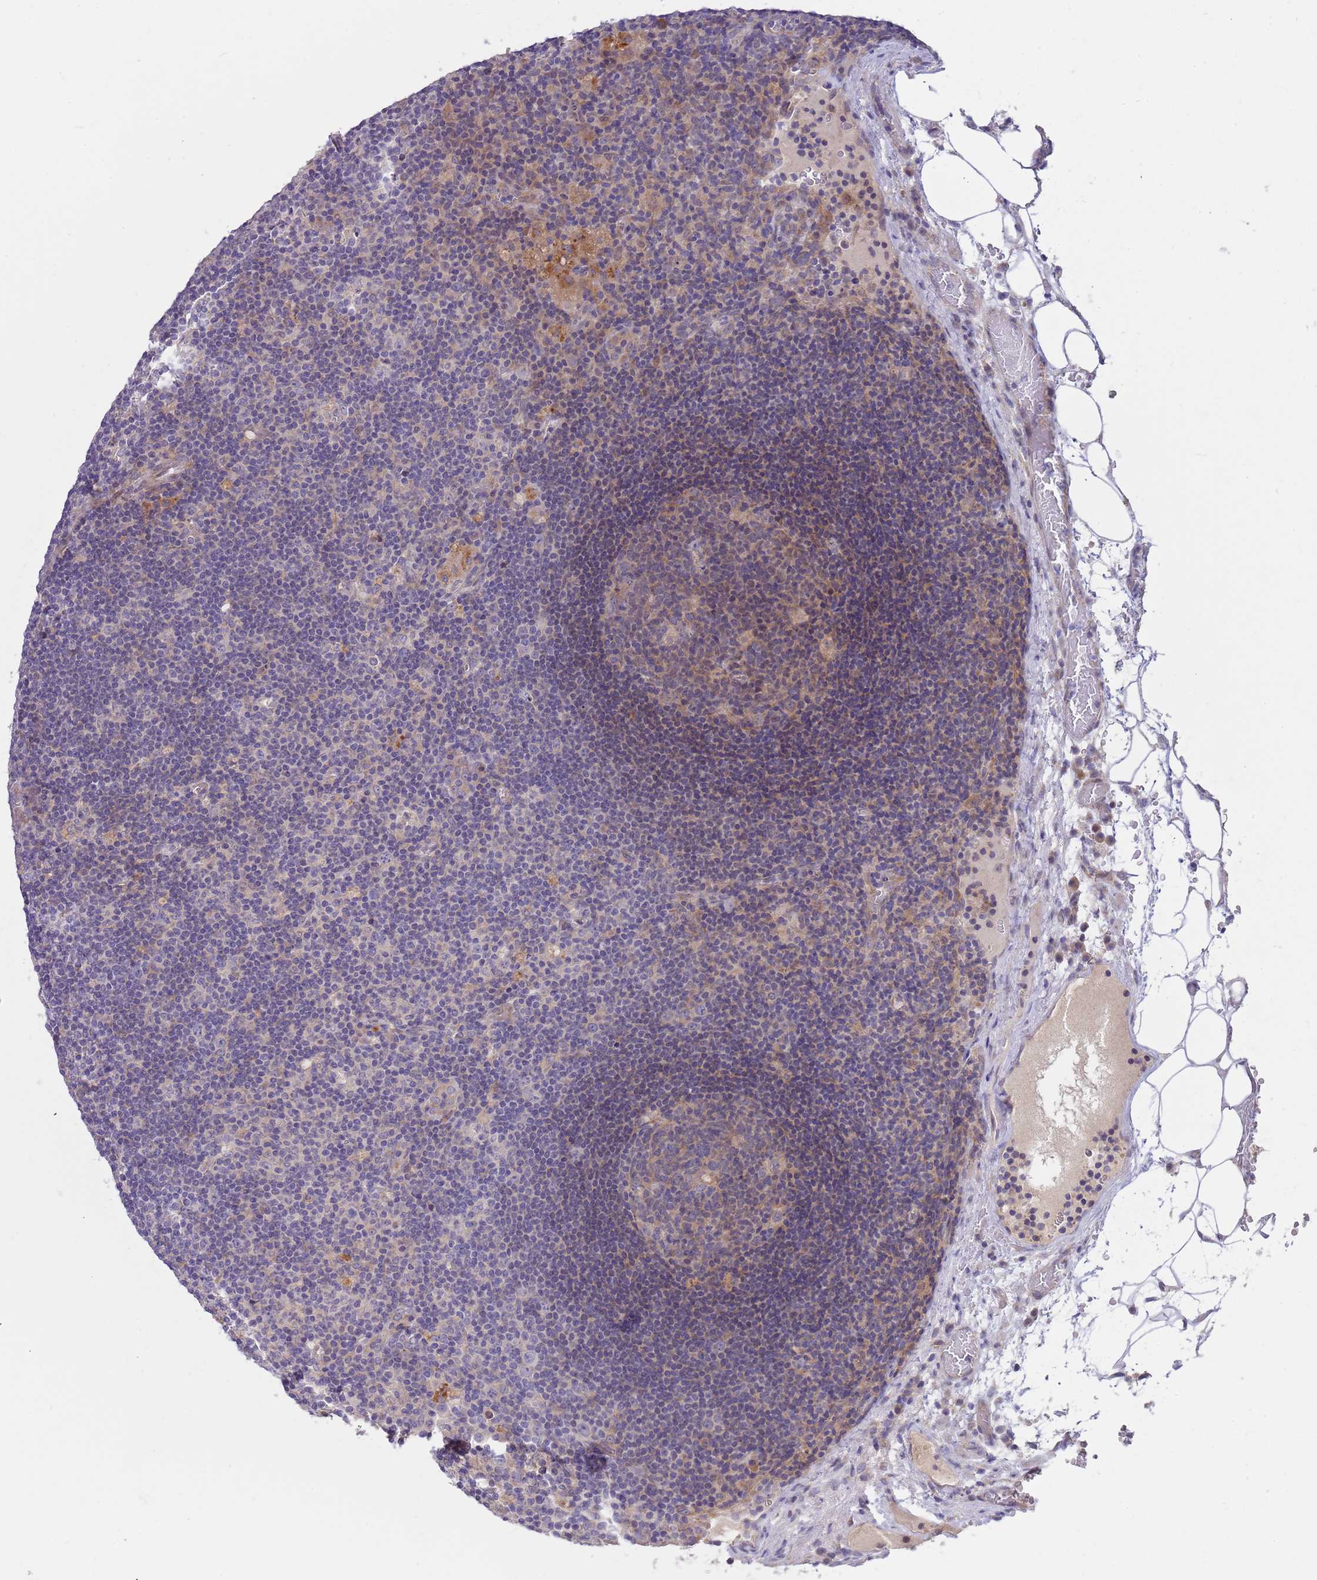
{"staining": {"intensity": "negative", "quantity": "none", "location": "none"}, "tissue": "lymph node", "cell_type": "Germinal center cells", "image_type": "normal", "snomed": [{"axis": "morphology", "description": "Normal tissue, NOS"}, {"axis": "topography", "description": "Lymph node"}], "caption": "Photomicrograph shows no significant protein positivity in germinal center cells of unremarkable lymph node. (Immunohistochemistry (ihc), brightfield microscopy, high magnification).", "gene": "CABYR", "patient": {"sex": "male", "age": 58}}